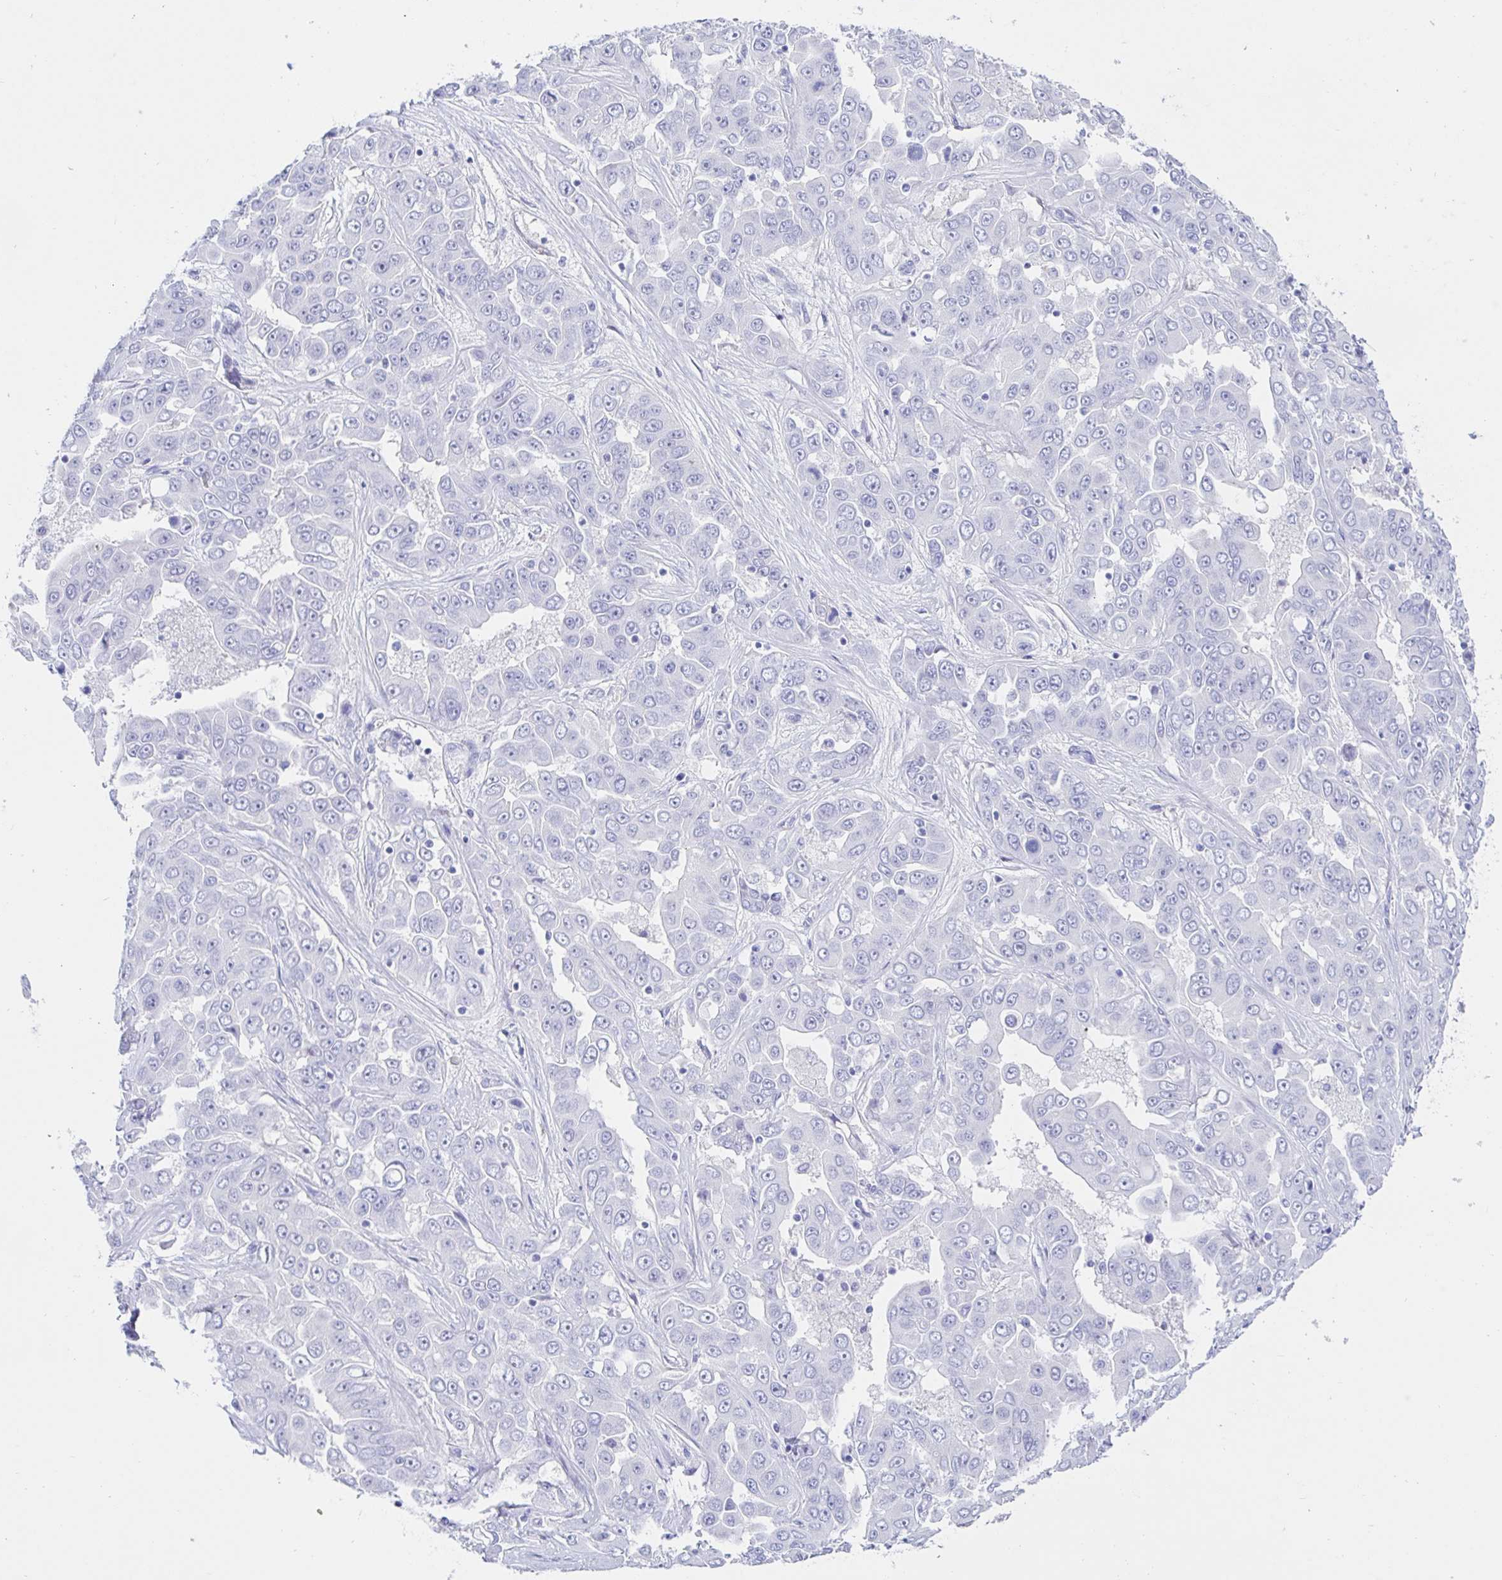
{"staining": {"intensity": "negative", "quantity": "none", "location": "none"}, "tissue": "liver cancer", "cell_type": "Tumor cells", "image_type": "cancer", "snomed": [{"axis": "morphology", "description": "Cholangiocarcinoma"}, {"axis": "topography", "description": "Liver"}], "caption": "A histopathology image of cholangiocarcinoma (liver) stained for a protein displays no brown staining in tumor cells.", "gene": "KCNH6", "patient": {"sex": "female", "age": 52}}